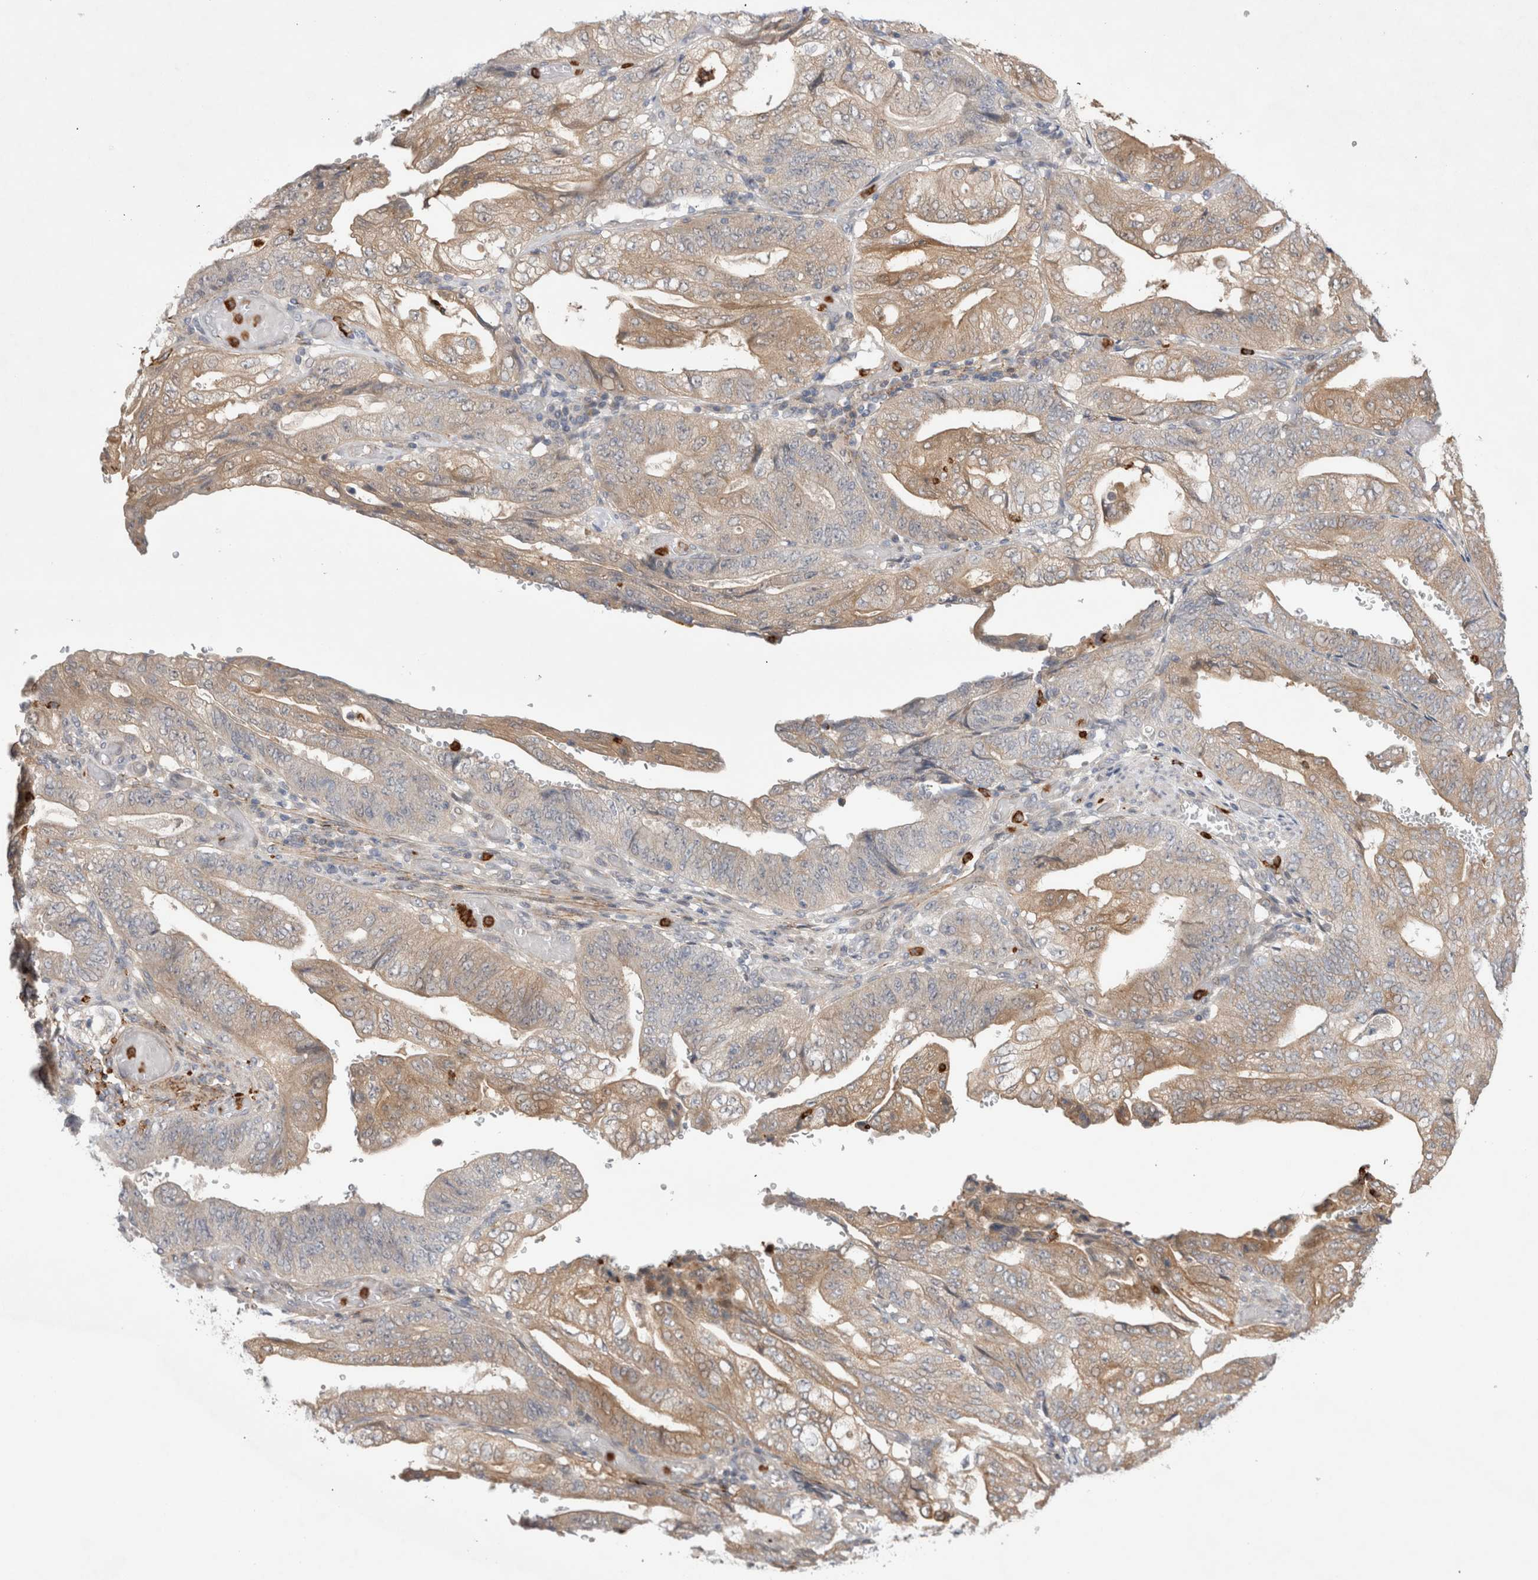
{"staining": {"intensity": "moderate", "quantity": ">75%", "location": "cytoplasmic/membranous"}, "tissue": "stomach cancer", "cell_type": "Tumor cells", "image_type": "cancer", "snomed": [{"axis": "morphology", "description": "Adenocarcinoma, NOS"}, {"axis": "topography", "description": "Stomach"}], "caption": "The photomicrograph shows a brown stain indicating the presence of a protein in the cytoplasmic/membranous of tumor cells in stomach cancer.", "gene": "GSDMB", "patient": {"sex": "female", "age": 73}}